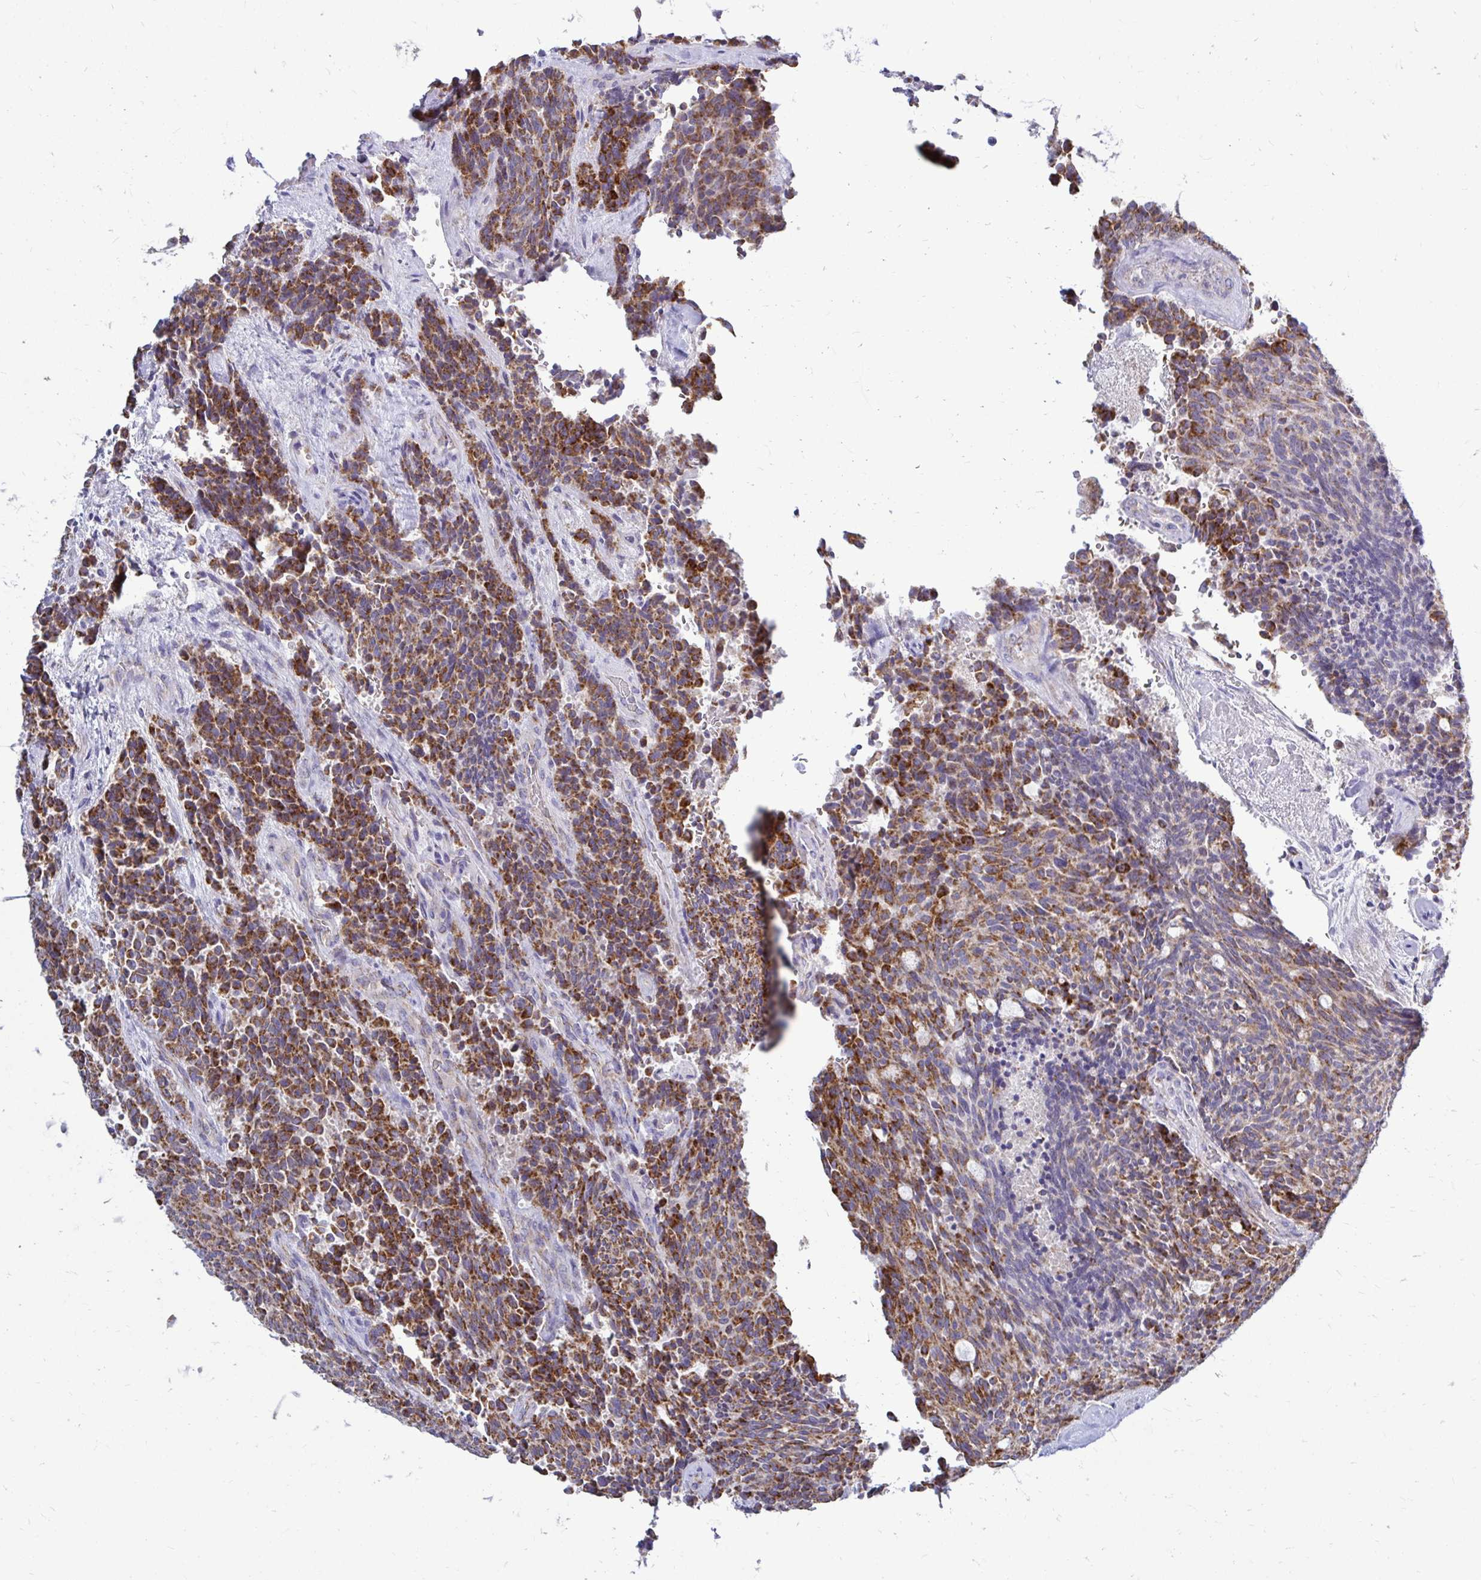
{"staining": {"intensity": "strong", "quantity": ">75%", "location": "cytoplasmic/membranous"}, "tissue": "carcinoid", "cell_type": "Tumor cells", "image_type": "cancer", "snomed": [{"axis": "morphology", "description": "Carcinoid, malignant, NOS"}, {"axis": "topography", "description": "Pancreas"}], "caption": "Carcinoid (malignant) tissue reveals strong cytoplasmic/membranous staining in about >75% of tumor cells", "gene": "OR10R2", "patient": {"sex": "female", "age": 54}}